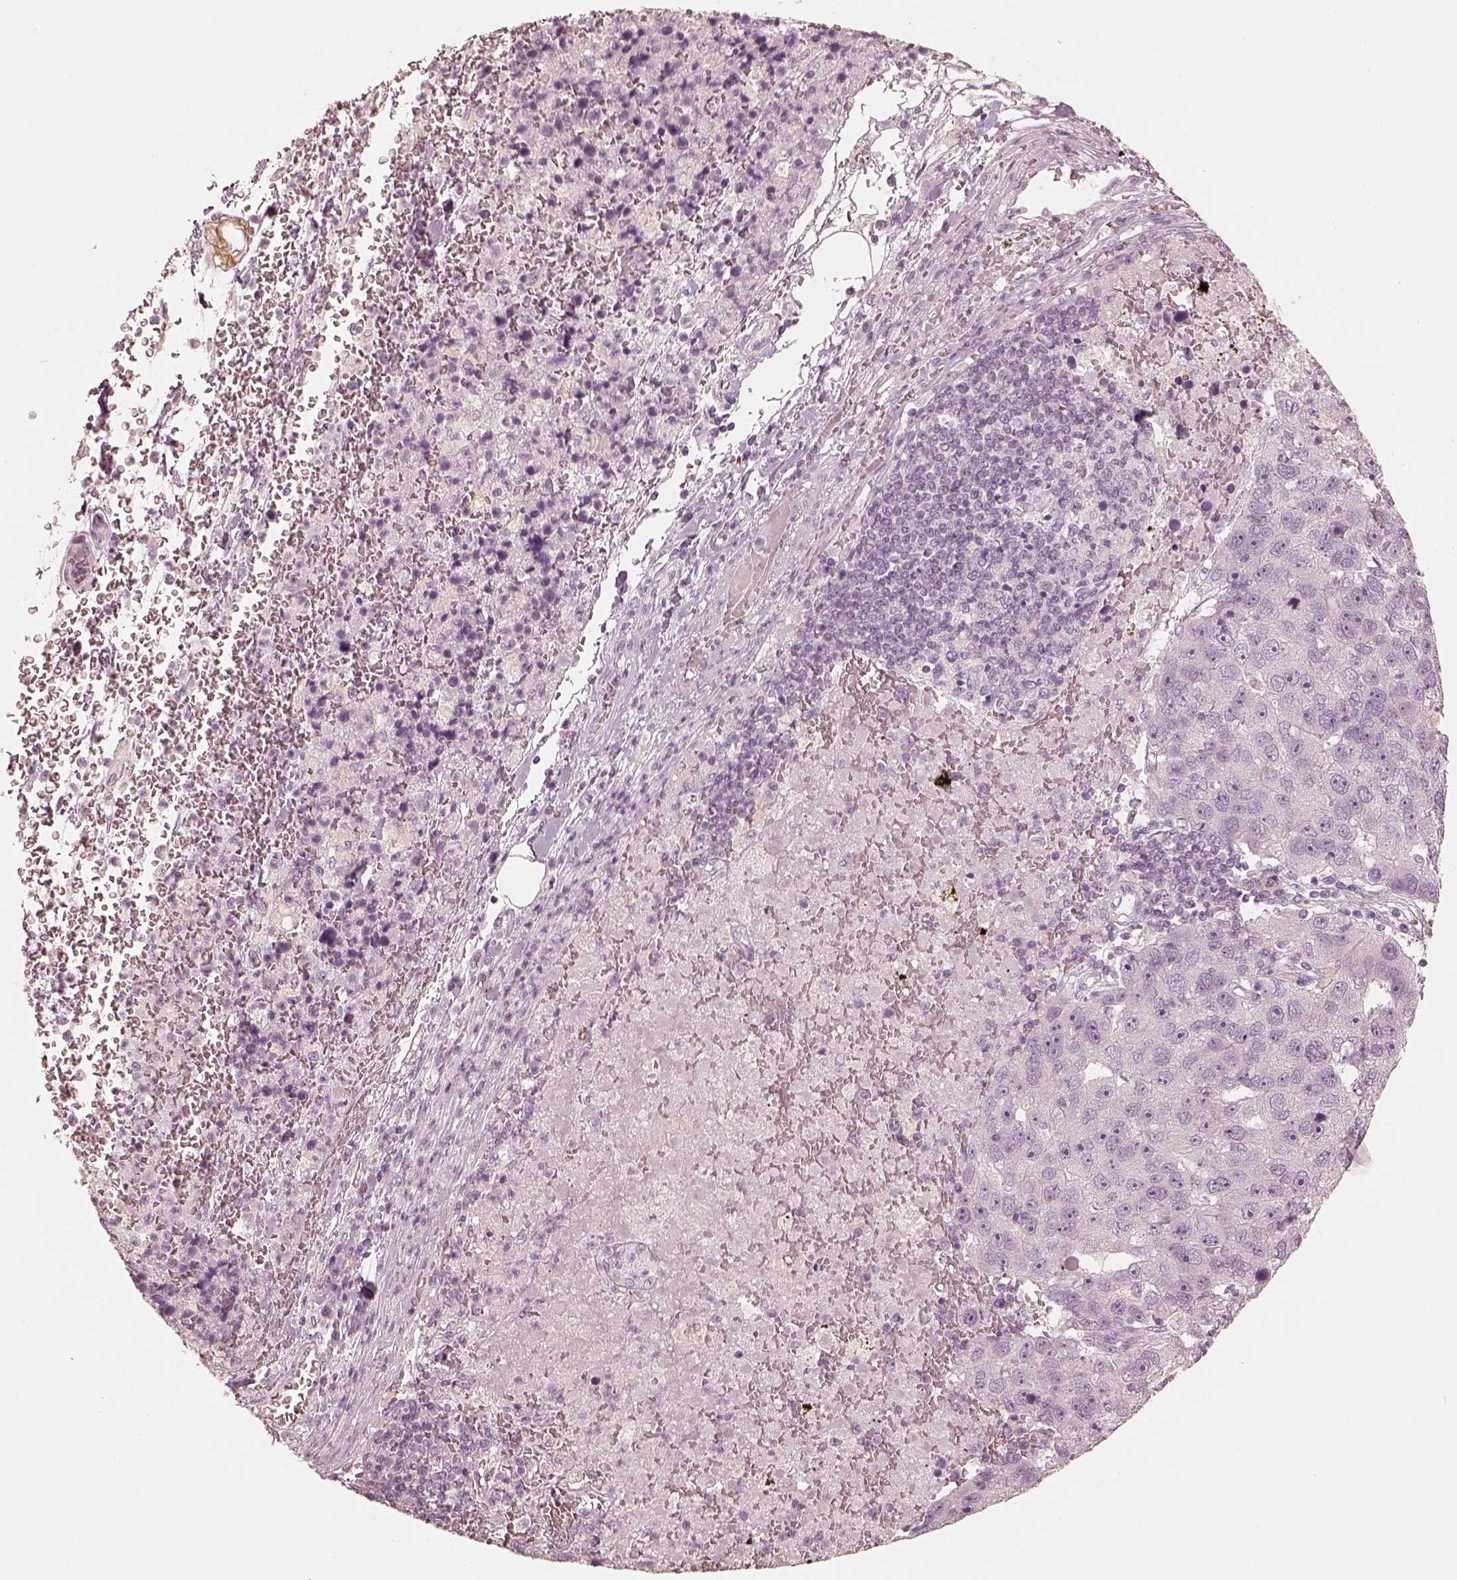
{"staining": {"intensity": "negative", "quantity": "none", "location": "none"}, "tissue": "pancreatic cancer", "cell_type": "Tumor cells", "image_type": "cancer", "snomed": [{"axis": "morphology", "description": "Adenocarcinoma, NOS"}, {"axis": "topography", "description": "Pancreas"}], "caption": "Tumor cells show no significant expression in adenocarcinoma (pancreatic).", "gene": "CALR3", "patient": {"sex": "female", "age": 61}}